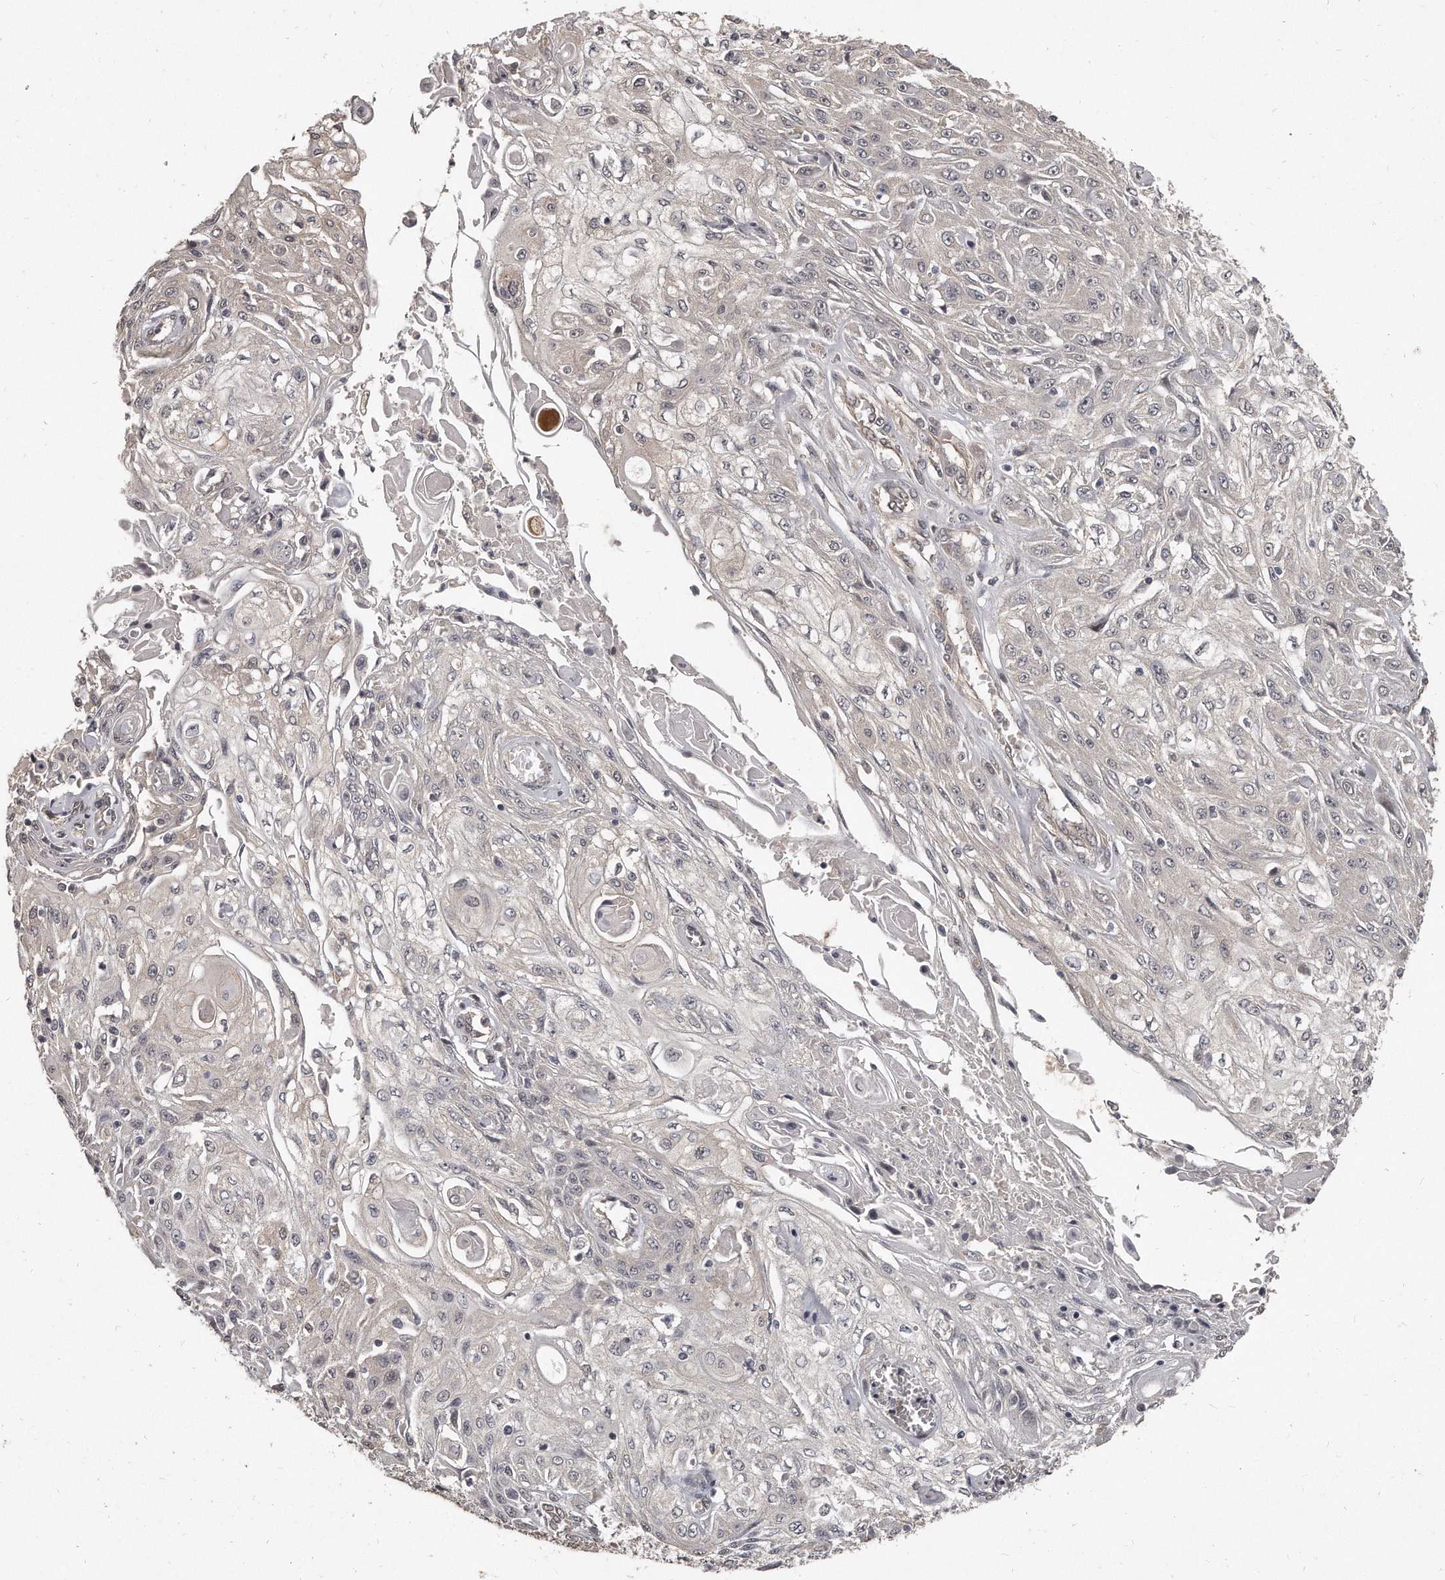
{"staining": {"intensity": "negative", "quantity": "none", "location": "none"}, "tissue": "skin cancer", "cell_type": "Tumor cells", "image_type": "cancer", "snomed": [{"axis": "morphology", "description": "Squamous cell carcinoma, NOS"}, {"axis": "morphology", "description": "Squamous cell carcinoma, metastatic, NOS"}, {"axis": "topography", "description": "Skin"}, {"axis": "topography", "description": "Lymph node"}], "caption": "Human skin metastatic squamous cell carcinoma stained for a protein using IHC displays no positivity in tumor cells.", "gene": "GRB10", "patient": {"sex": "male", "age": 75}}